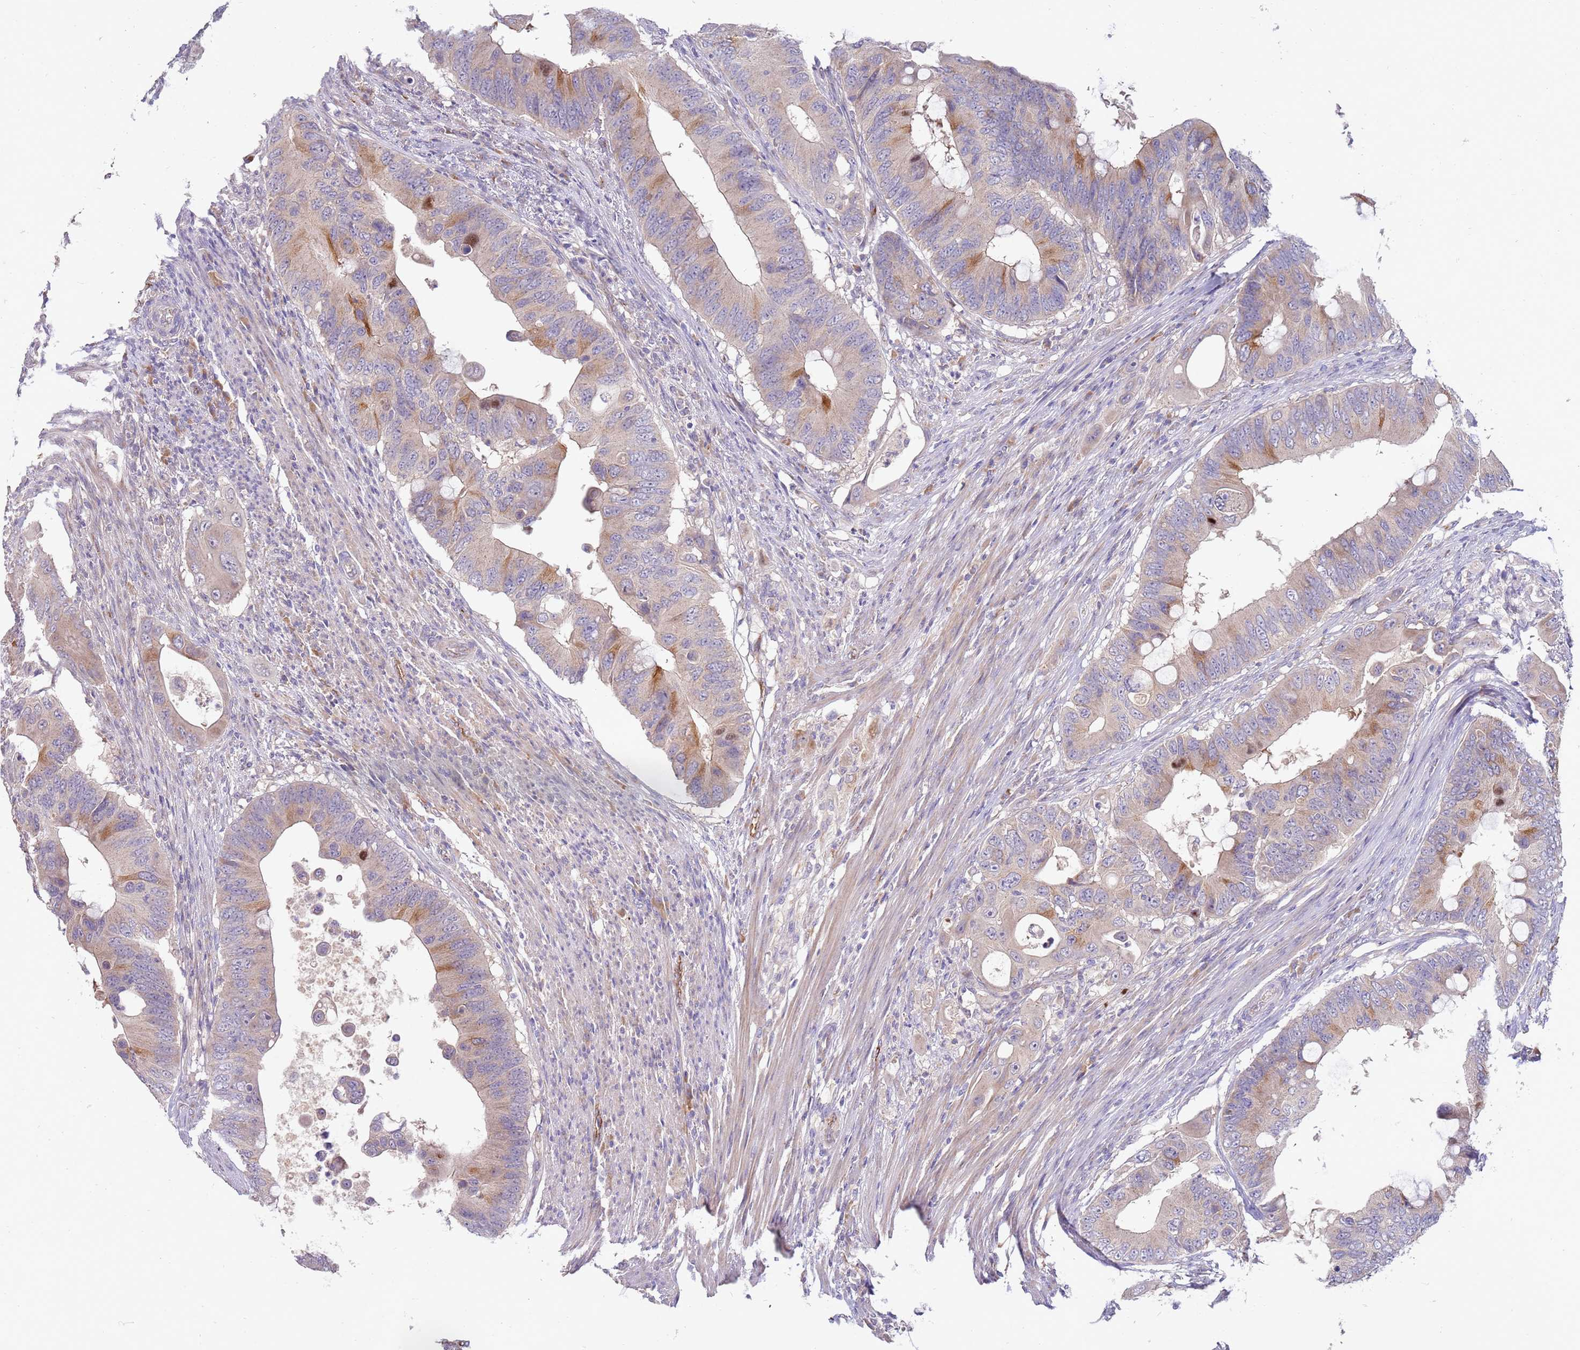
{"staining": {"intensity": "moderate", "quantity": "<25%", "location": "cytoplasmic/membranous"}, "tissue": "colorectal cancer", "cell_type": "Tumor cells", "image_type": "cancer", "snomed": [{"axis": "morphology", "description": "Adenocarcinoma, NOS"}, {"axis": "topography", "description": "Colon"}], "caption": "An immunohistochemistry histopathology image of tumor tissue is shown. Protein staining in brown highlights moderate cytoplasmic/membranous positivity in colorectal adenocarcinoma within tumor cells. (Stains: DAB (3,3'-diaminobenzidine) in brown, nuclei in blue, Microscopy: brightfield microscopy at high magnification).", "gene": "NMUR2", "patient": {"sex": "male", "age": 71}}